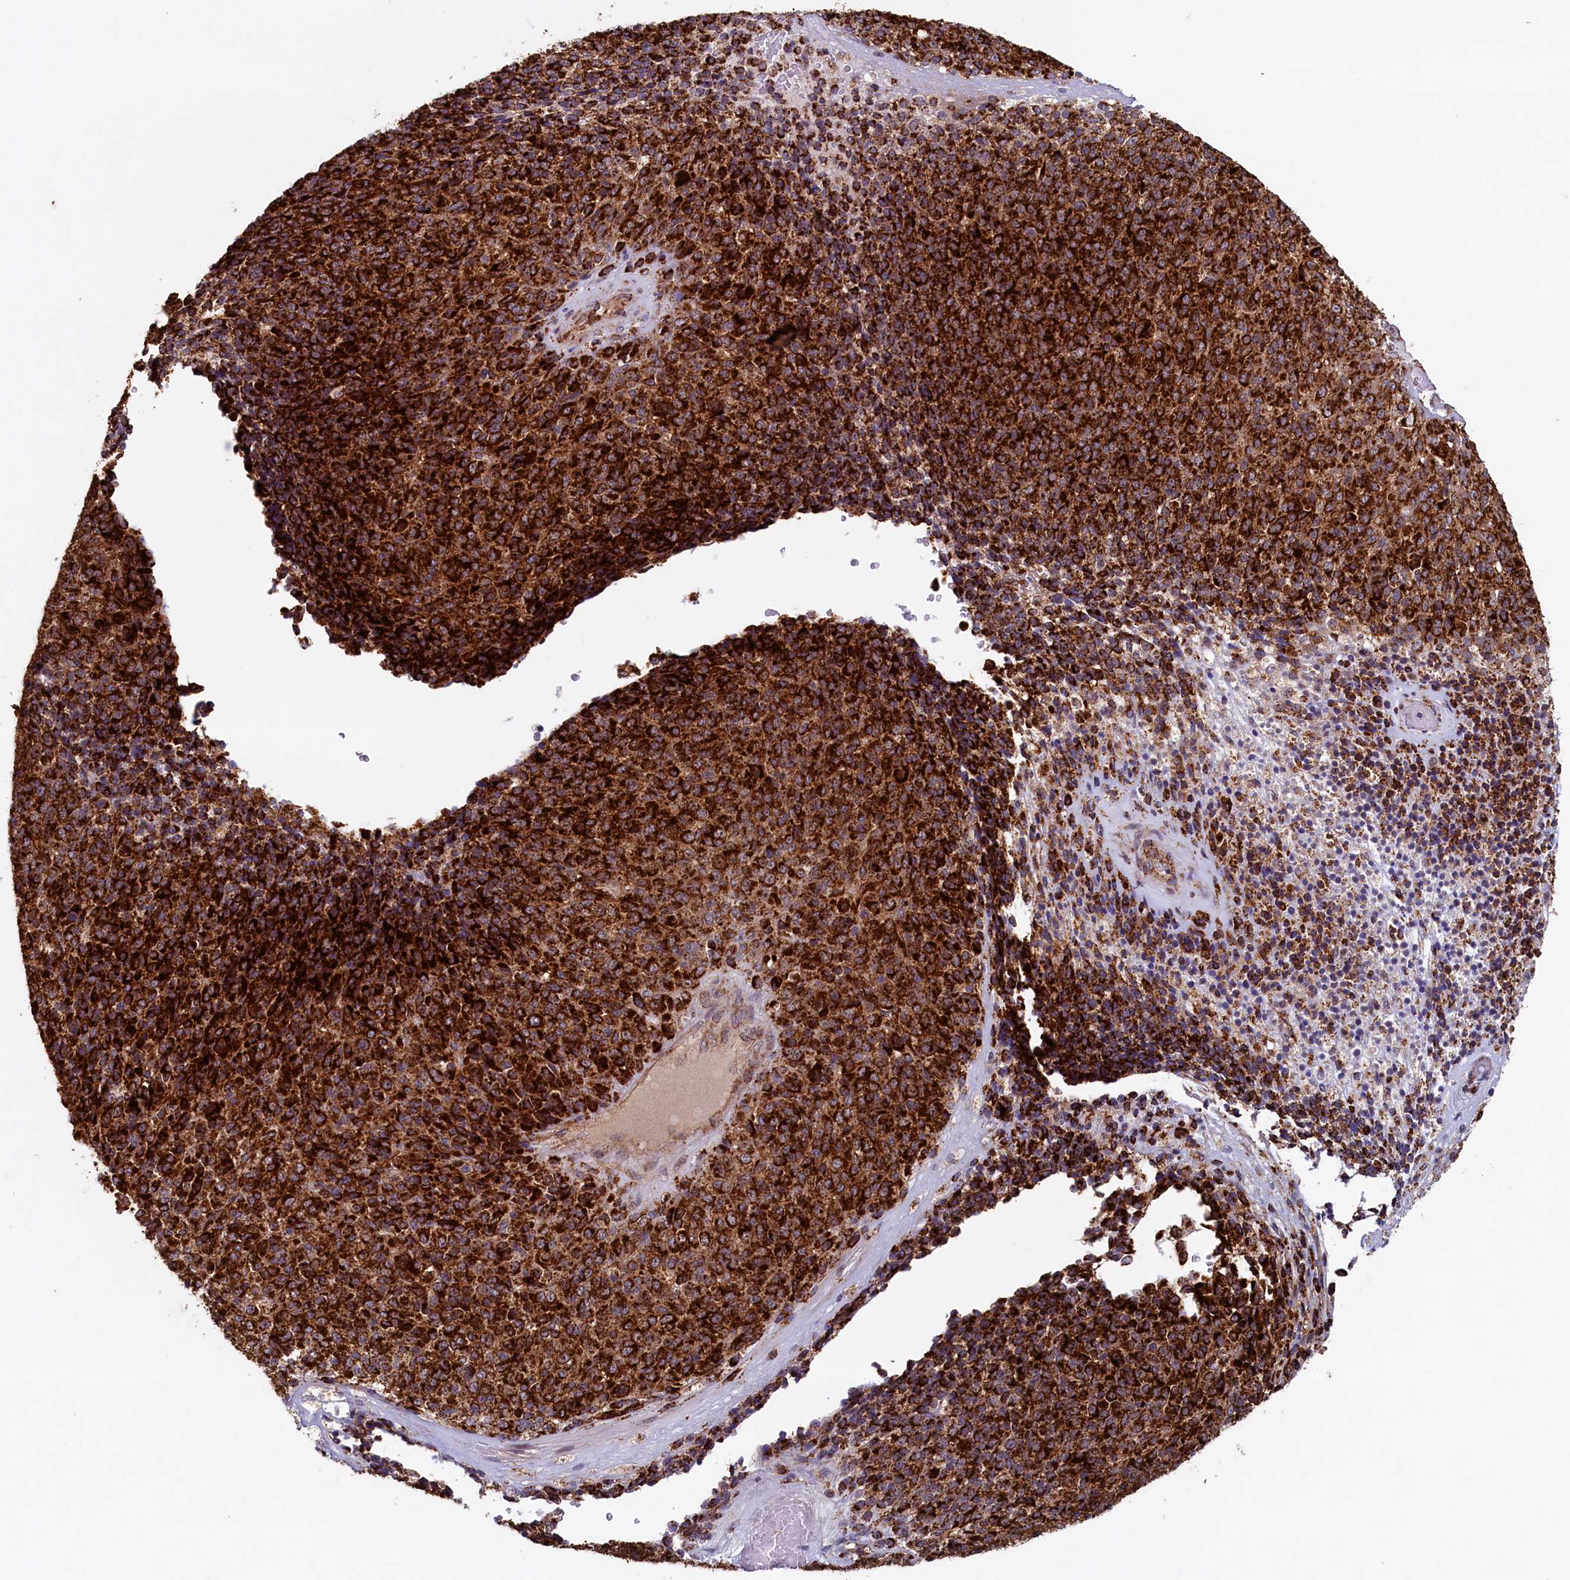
{"staining": {"intensity": "strong", "quantity": ">75%", "location": "cytoplasmic/membranous"}, "tissue": "melanoma", "cell_type": "Tumor cells", "image_type": "cancer", "snomed": [{"axis": "morphology", "description": "Malignant melanoma, Metastatic site"}, {"axis": "topography", "description": "Brain"}], "caption": "This is a photomicrograph of immunohistochemistry (IHC) staining of melanoma, which shows strong expression in the cytoplasmic/membranous of tumor cells.", "gene": "UBE3B", "patient": {"sex": "female", "age": 56}}